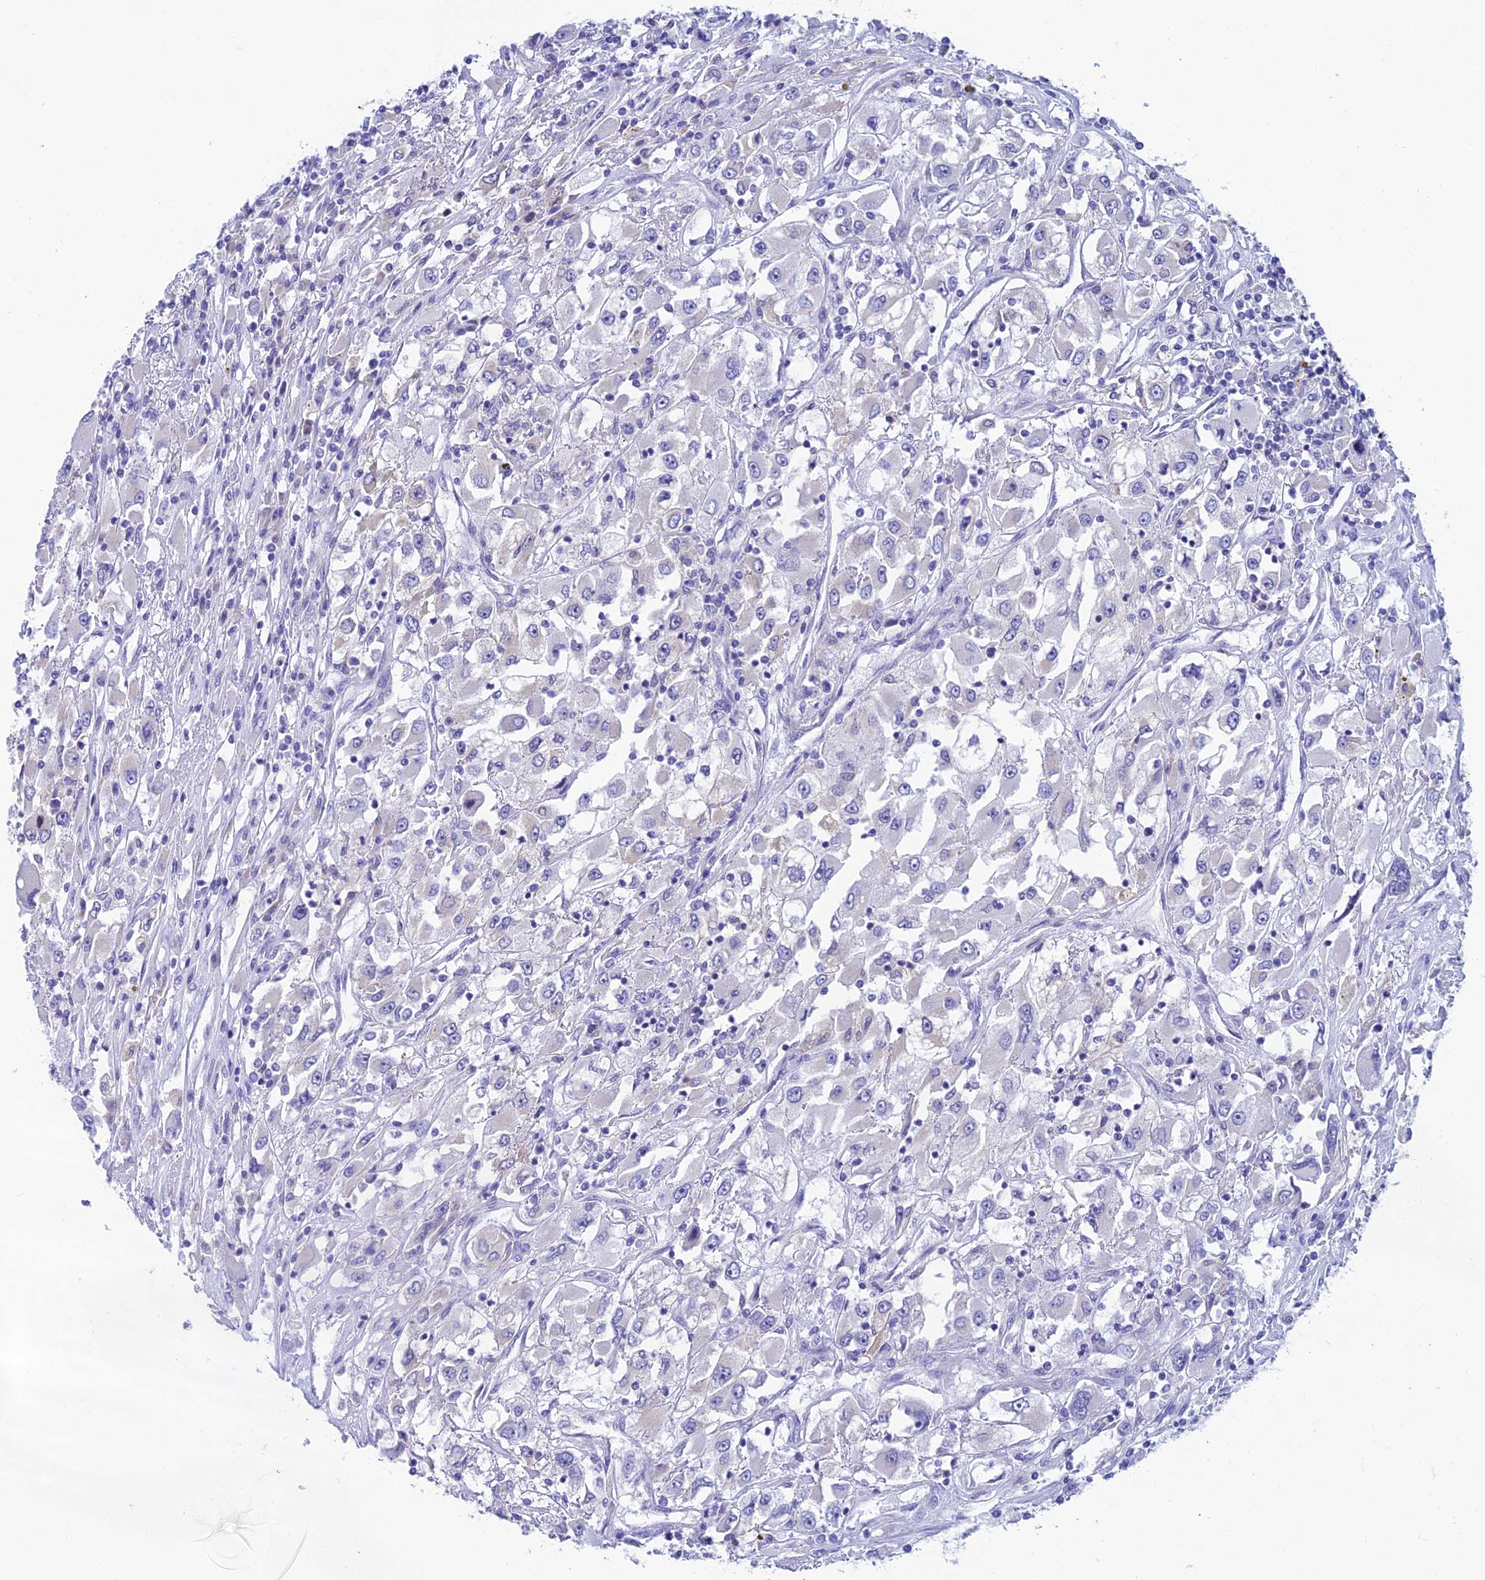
{"staining": {"intensity": "negative", "quantity": "none", "location": "none"}, "tissue": "renal cancer", "cell_type": "Tumor cells", "image_type": "cancer", "snomed": [{"axis": "morphology", "description": "Adenocarcinoma, NOS"}, {"axis": "topography", "description": "Kidney"}], "caption": "Tumor cells are negative for protein expression in human renal cancer (adenocarcinoma).", "gene": "REEP4", "patient": {"sex": "female", "age": 52}}